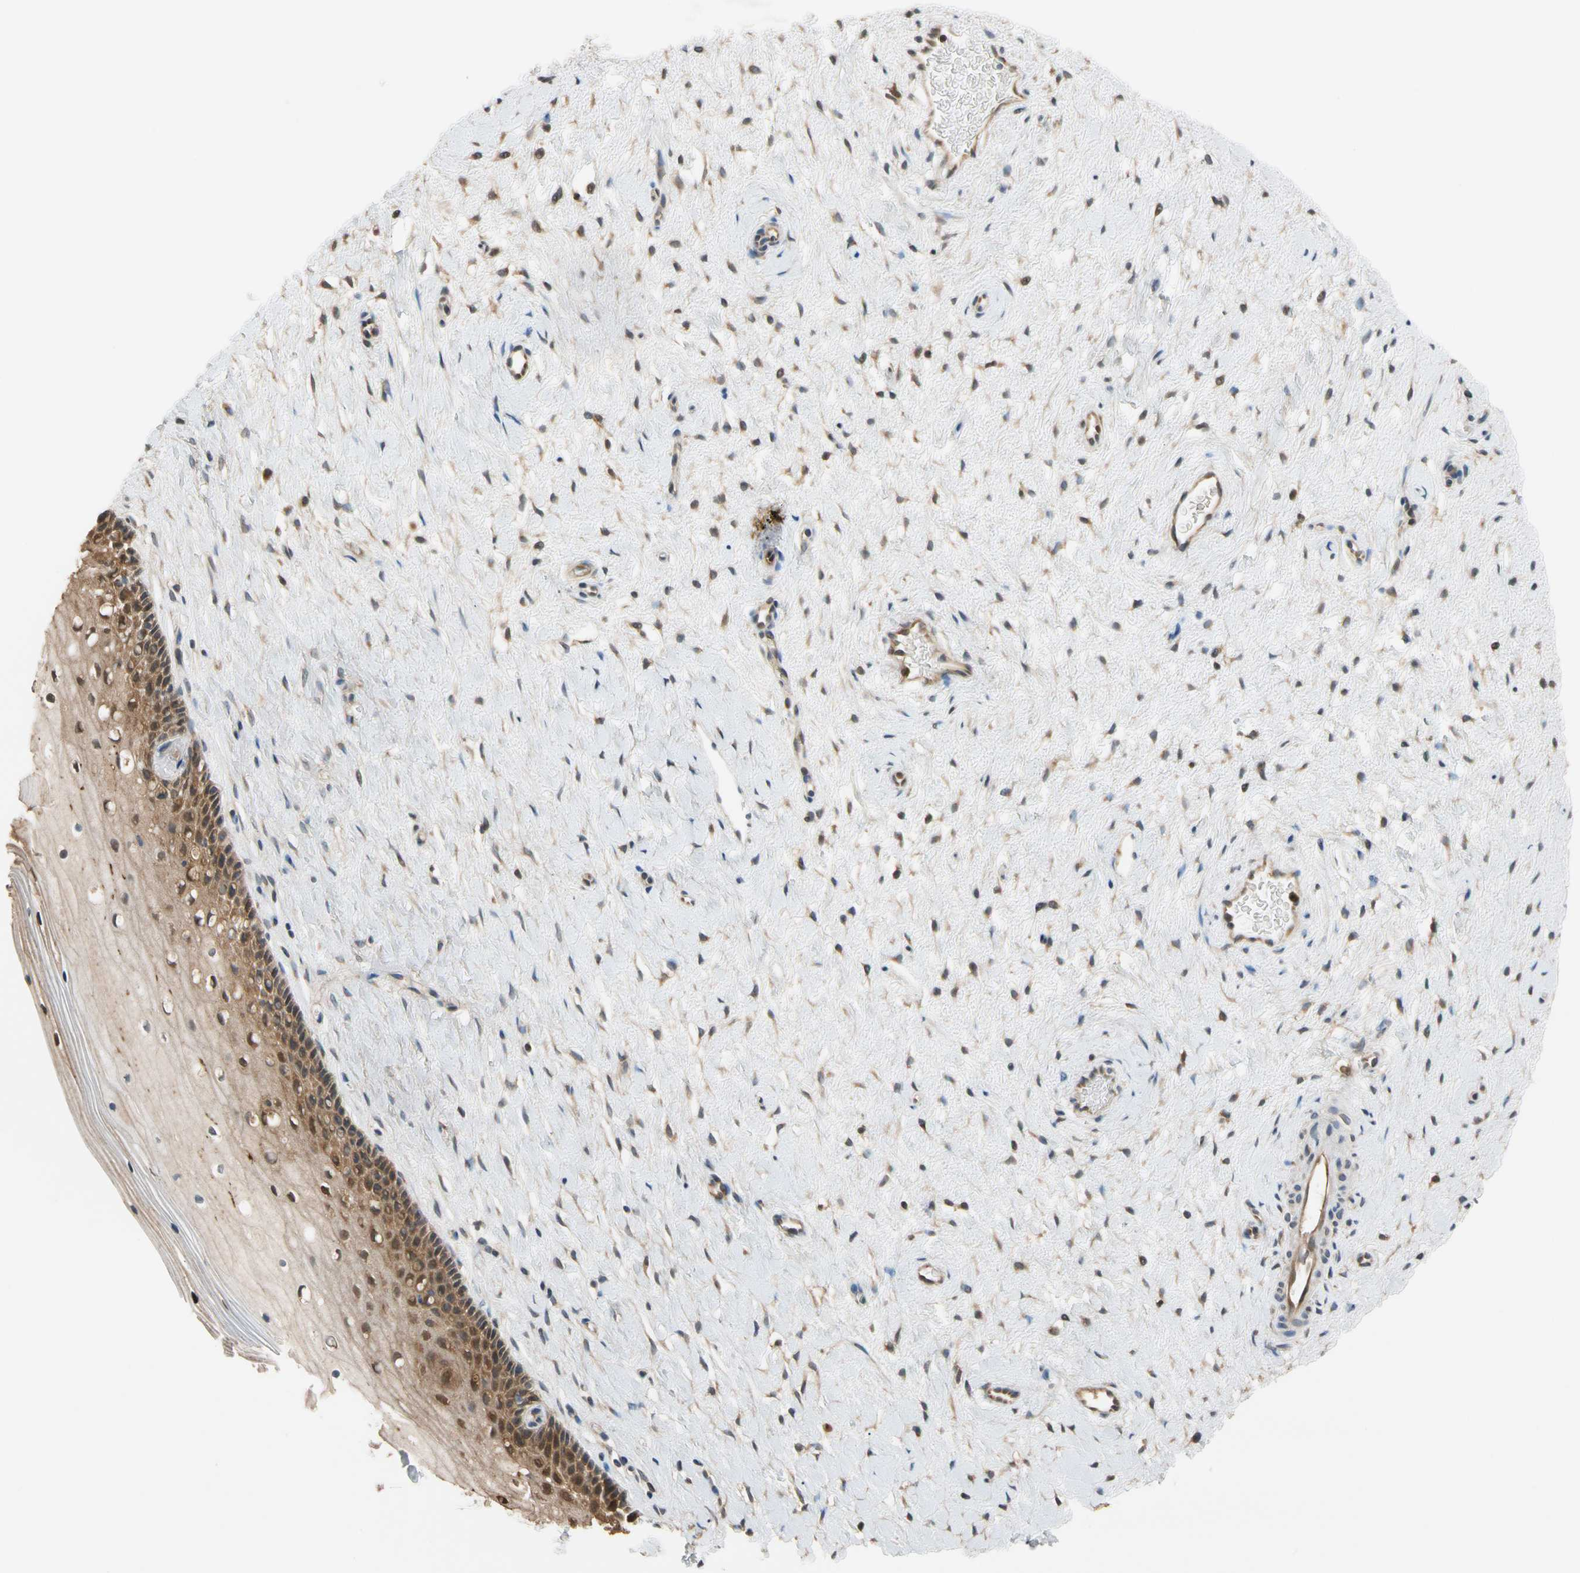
{"staining": {"intensity": "weak", "quantity": ">75%", "location": "cytoplasmic/membranous"}, "tissue": "cervix", "cell_type": "Glandular cells", "image_type": "normal", "snomed": [{"axis": "morphology", "description": "Normal tissue, NOS"}, {"axis": "topography", "description": "Cervix"}], "caption": "Immunohistochemistry micrograph of normal cervix: human cervix stained using IHC demonstrates low levels of weak protein expression localized specifically in the cytoplasmic/membranous of glandular cells, appearing as a cytoplasmic/membranous brown color.", "gene": "GPSM2", "patient": {"sex": "female", "age": 39}}